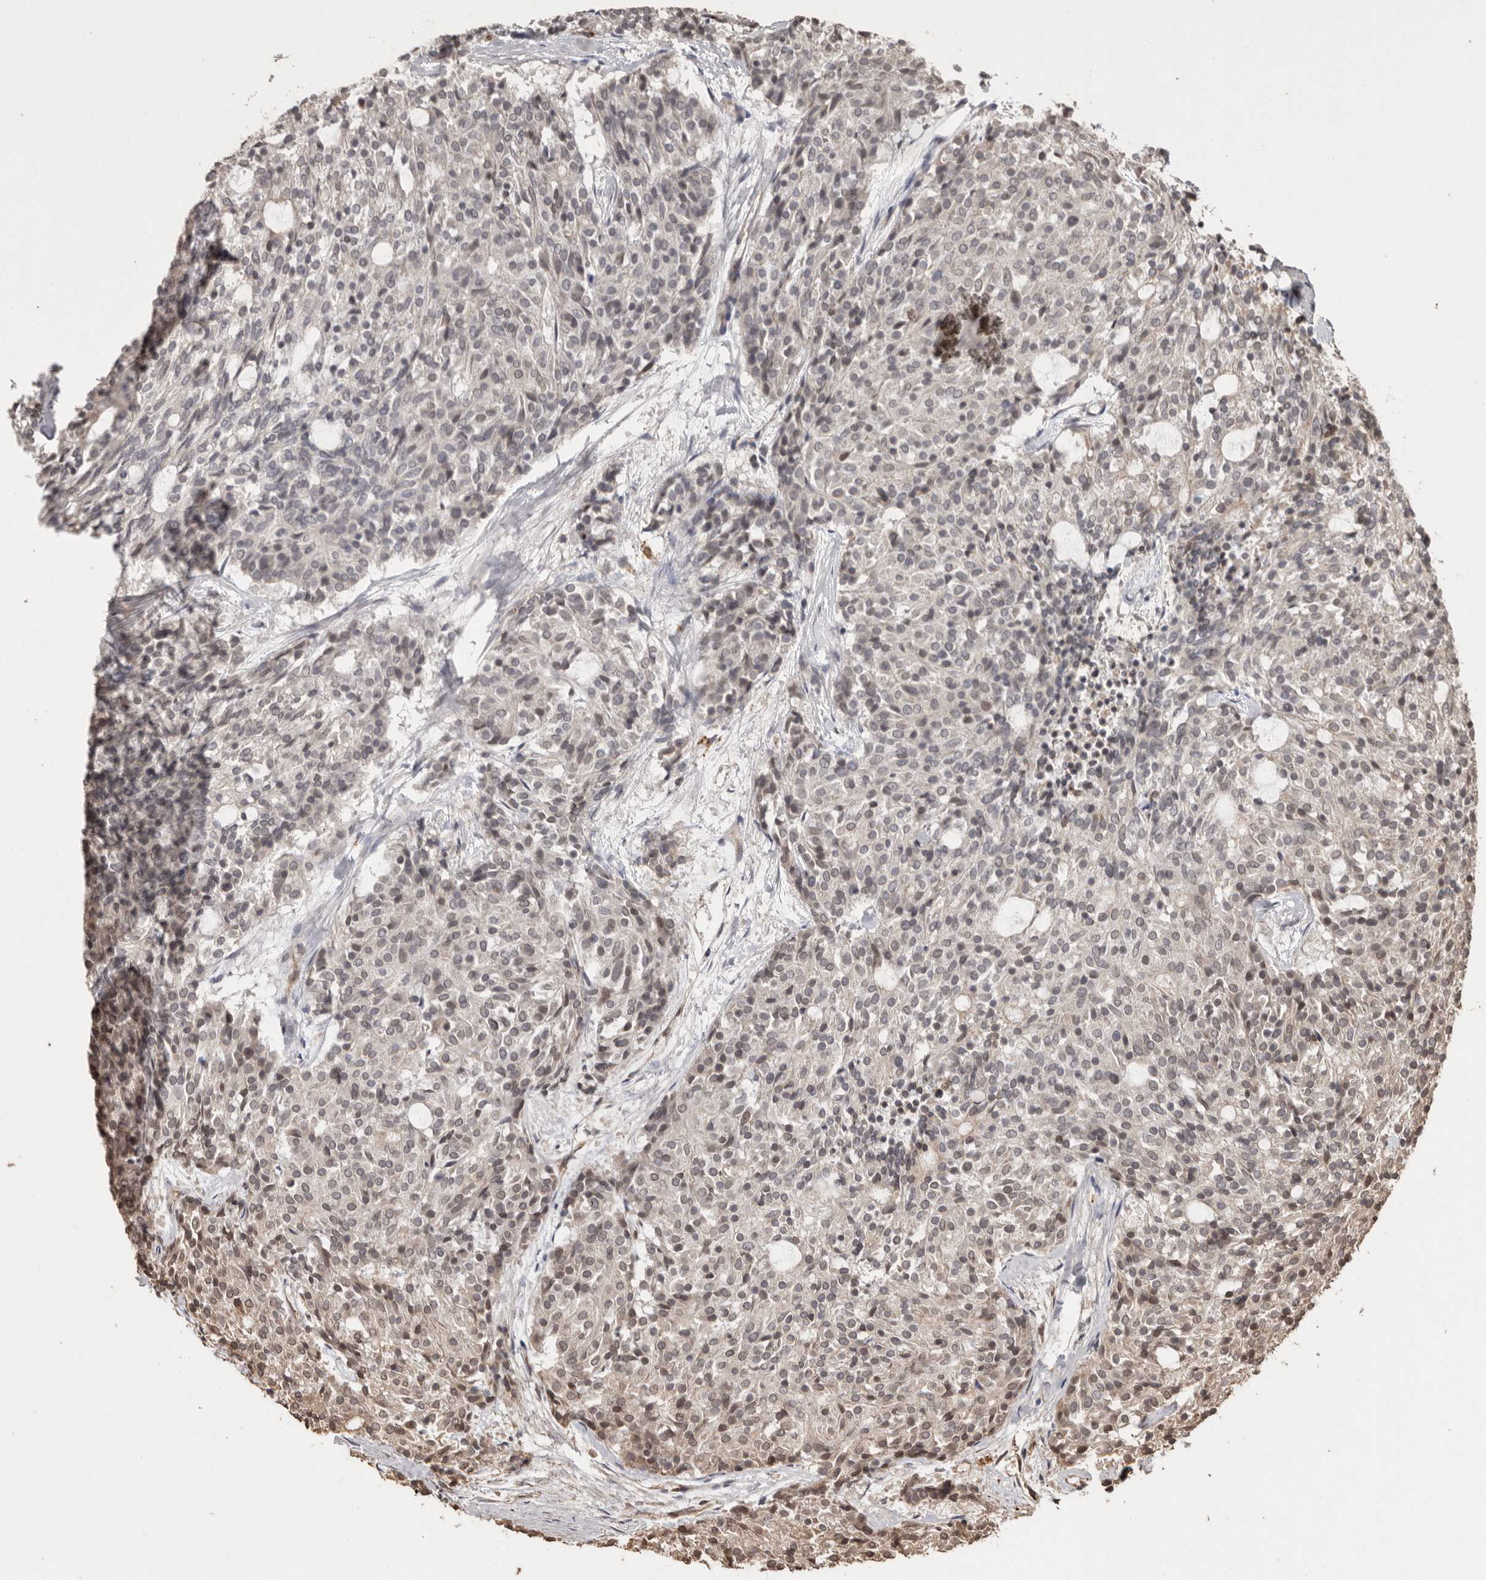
{"staining": {"intensity": "negative", "quantity": "none", "location": "none"}, "tissue": "carcinoid", "cell_type": "Tumor cells", "image_type": "cancer", "snomed": [{"axis": "morphology", "description": "Carcinoid, malignant, NOS"}, {"axis": "topography", "description": "Pancreas"}], "caption": "Human malignant carcinoid stained for a protein using IHC displays no positivity in tumor cells.", "gene": "NUP43", "patient": {"sex": "female", "age": 54}}